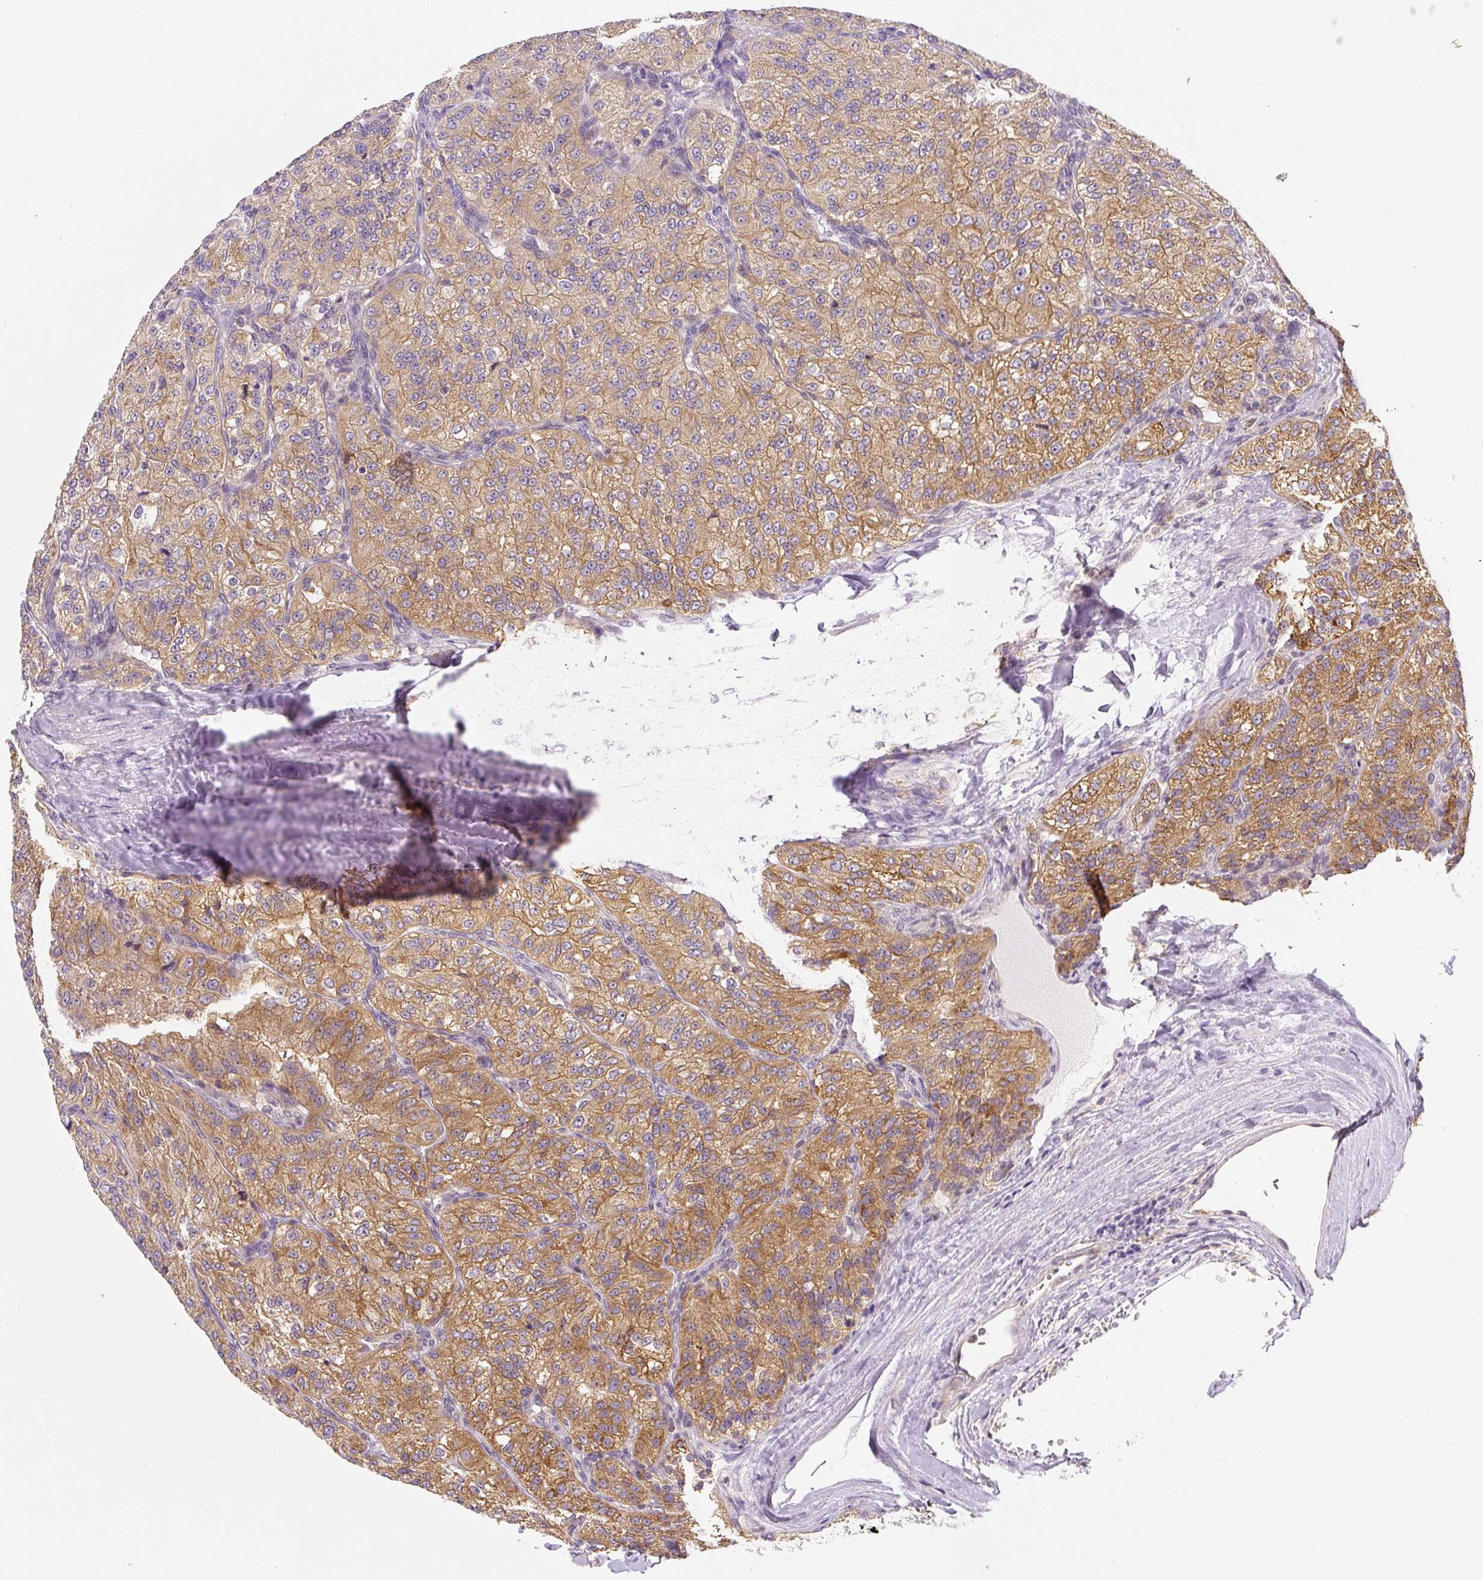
{"staining": {"intensity": "moderate", "quantity": ">75%", "location": "cytoplasmic/membranous"}, "tissue": "renal cancer", "cell_type": "Tumor cells", "image_type": "cancer", "snomed": [{"axis": "morphology", "description": "Adenocarcinoma, NOS"}, {"axis": "topography", "description": "Kidney"}], "caption": "This image exhibits immunohistochemistry staining of human renal adenocarcinoma, with medium moderate cytoplasmic/membranous expression in about >75% of tumor cells.", "gene": "PLA2G4A", "patient": {"sex": "female", "age": 63}}